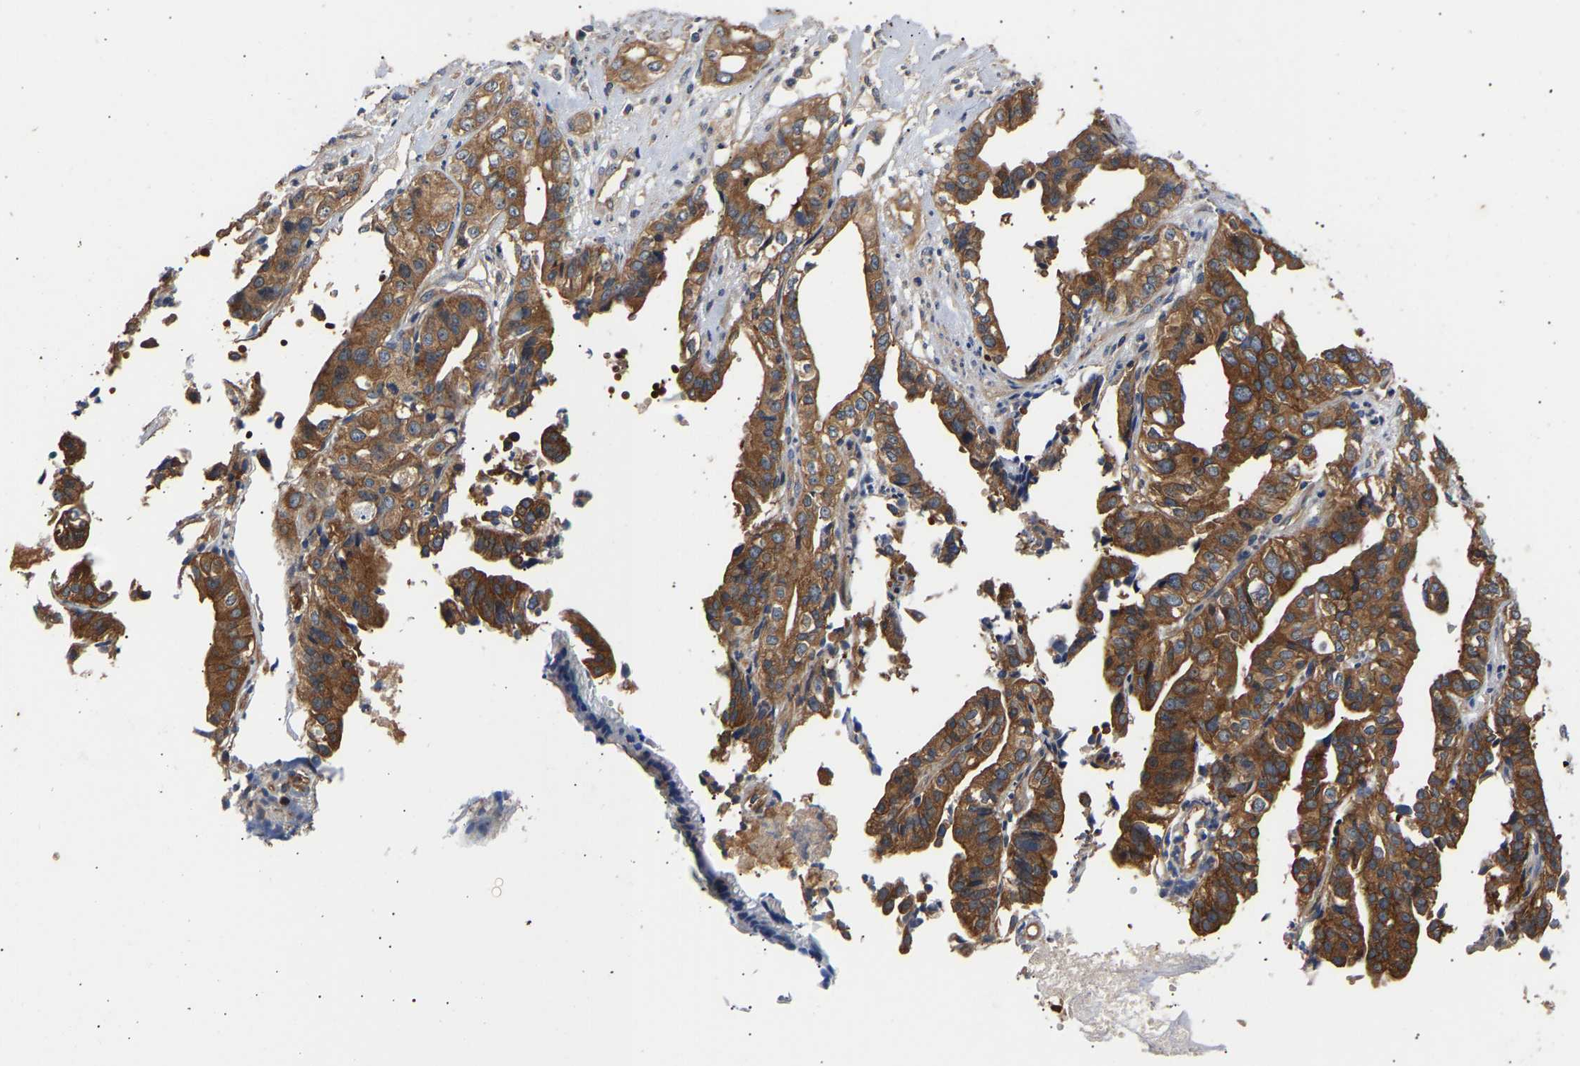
{"staining": {"intensity": "strong", "quantity": ">75%", "location": "cytoplasmic/membranous"}, "tissue": "liver cancer", "cell_type": "Tumor cells", "image_type": "cancer", "snomed": [{"axis": "morphology", "description": "Cholangiocarcinoma"}, {"axis": "topography", "description": "Liver"}], "caption": "Strong cytoplasmic/membranous expression for a protein is seen in approximately >75% of tumor cells of liver cholangiocarcinoma using IHC.", "gene": "LRBA", "patient": {"sex": "female", "age": 61}}